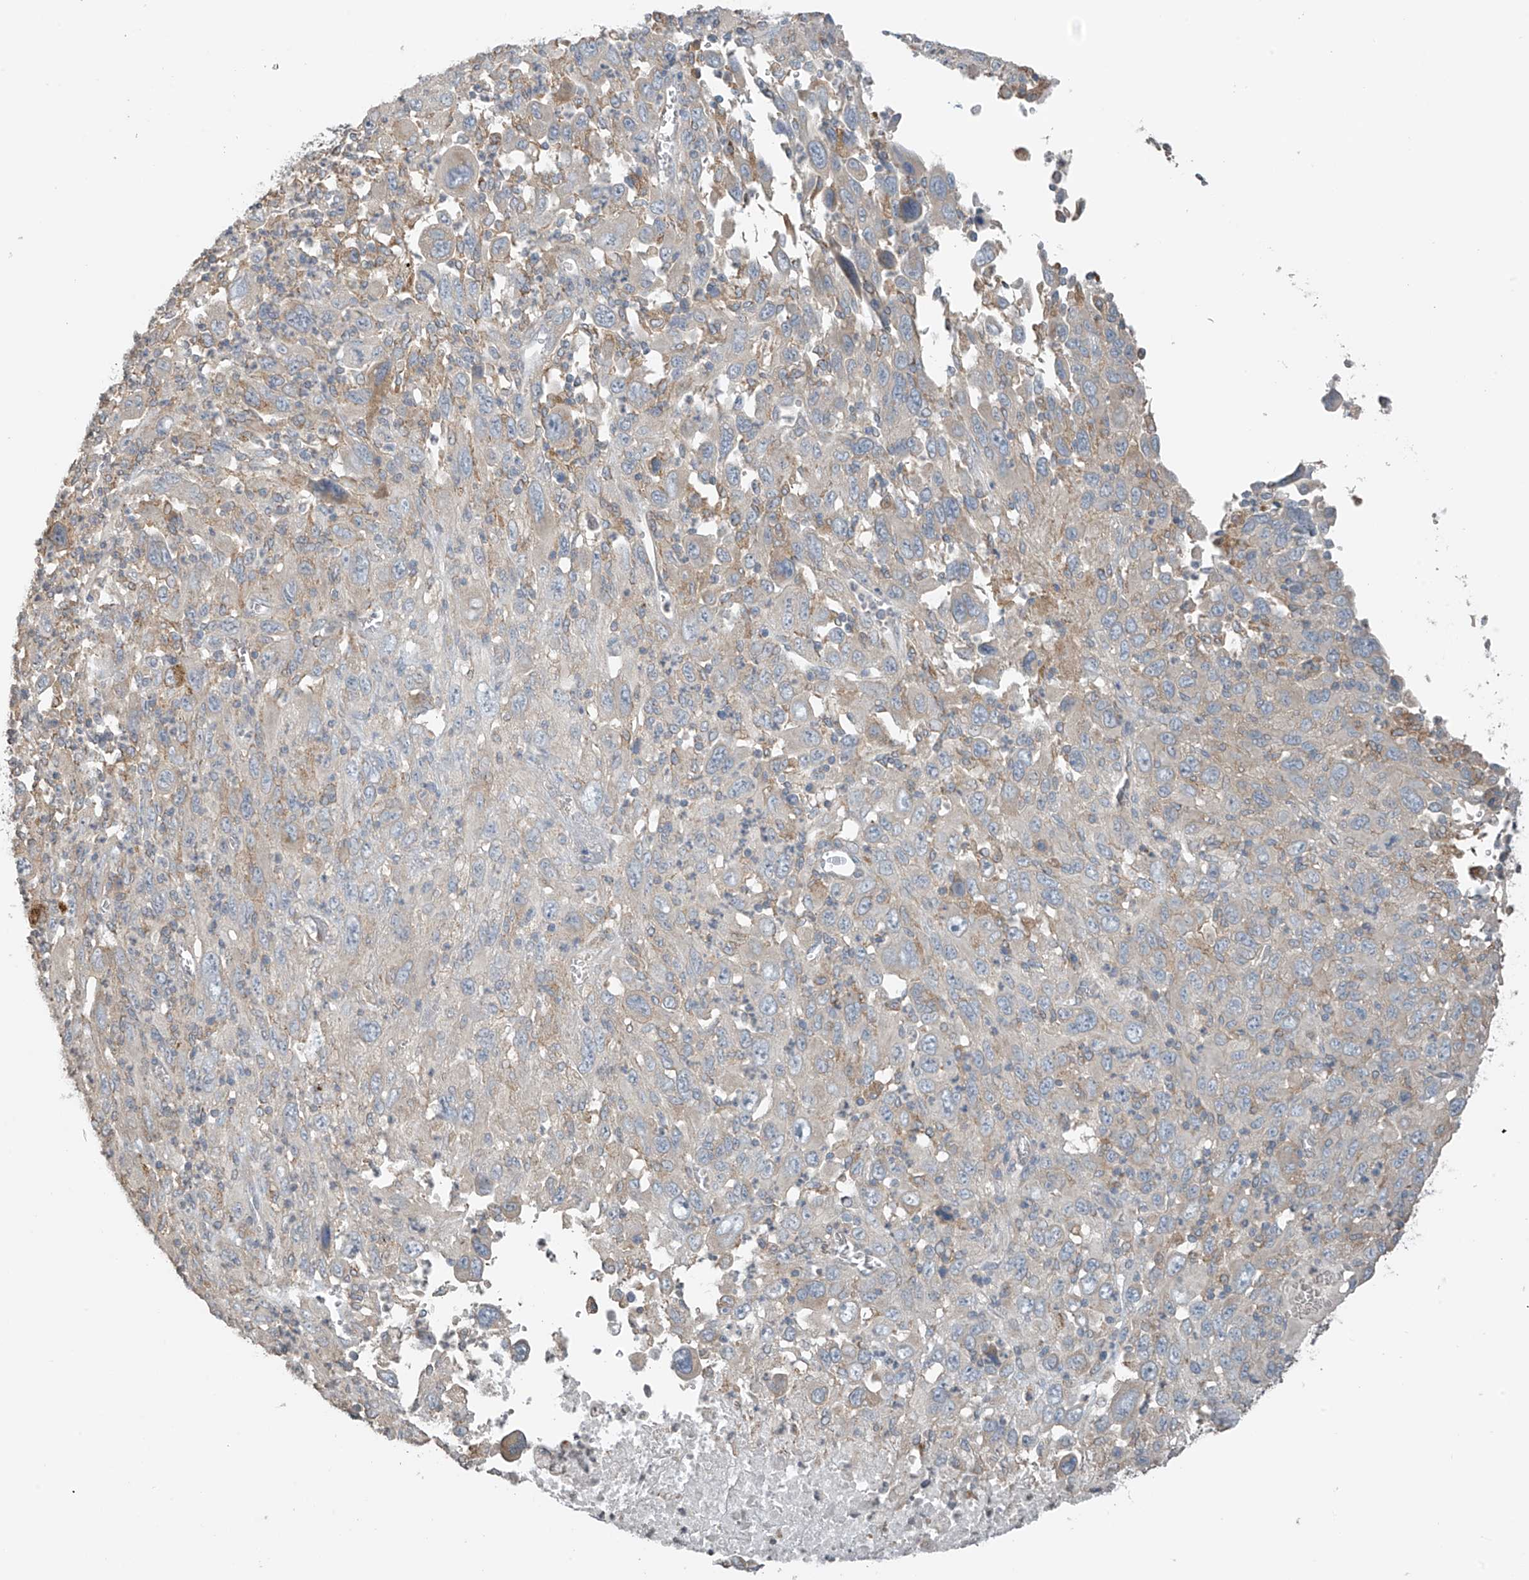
{"staining": {"intensity": "moderate", "quantity": "<25%", "location": "cytoplasmic/membranous"}, "tissue": "melanoma", "cell_type": "Tumor cells", "image_type": "cancer", "snomed": [{"axis": "morphology", "description": "Malignant melanoma, Metastatic site"}, {"axis": "topography", "description": "Skin"}], "caption": "Malignant melanoma (metastatic site) stained with a brown dye exhibits moderate cytoplasmic/membranous positive expression in about <25% of tumor cells.", "gene": "HOXA11", "patient": {"sex": "female", "age": 56}}